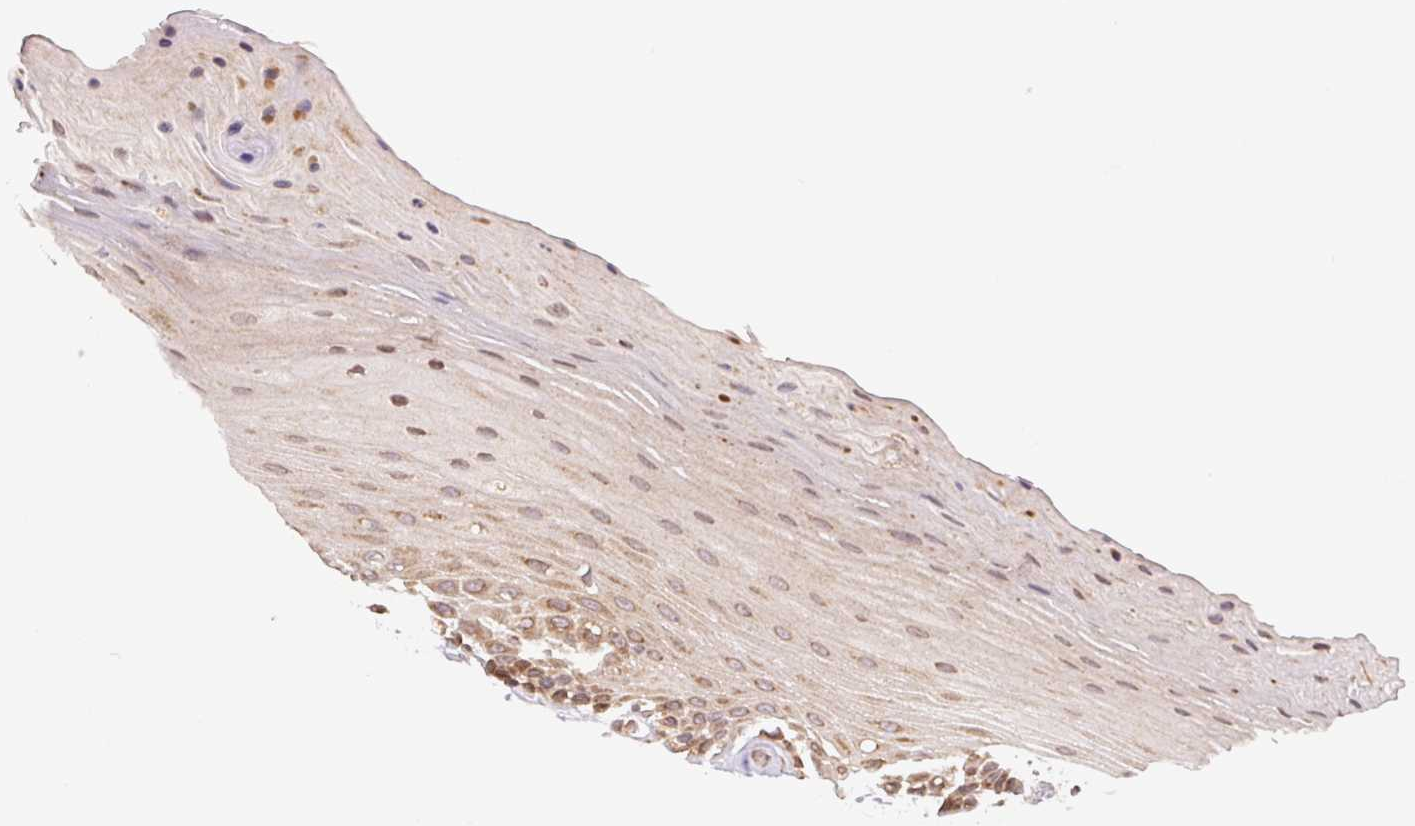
{"staining": {"intensity": "moderate", "quantity": "25%-75%", "location": "cytoplasmic/membranous"}, "tissue": "oral mucosa", "cell_type": "Squamous epithelial cells", "image_type": "normal", "snomed": [{"axis": "morphology", "description": "Normal tissue, NOS"}, {"axis": "morphology", "description": "Squamous cell carcinoma, NOS"}, {"axis": "topography", "description": "Oral tissue"}, {"axis": "topography", "description": "Tounge, NOS"}, {"axis": "topography", "description": "Head-Neck"}], "caption": "Oral mucosa stained for a protein (brown) displays moderate cytoplasmic/membranous positive expression in about 25%-75% of squamous epithelial cells.", "gene": "EI24", "patient": {"sex": "male", "age": 62}}